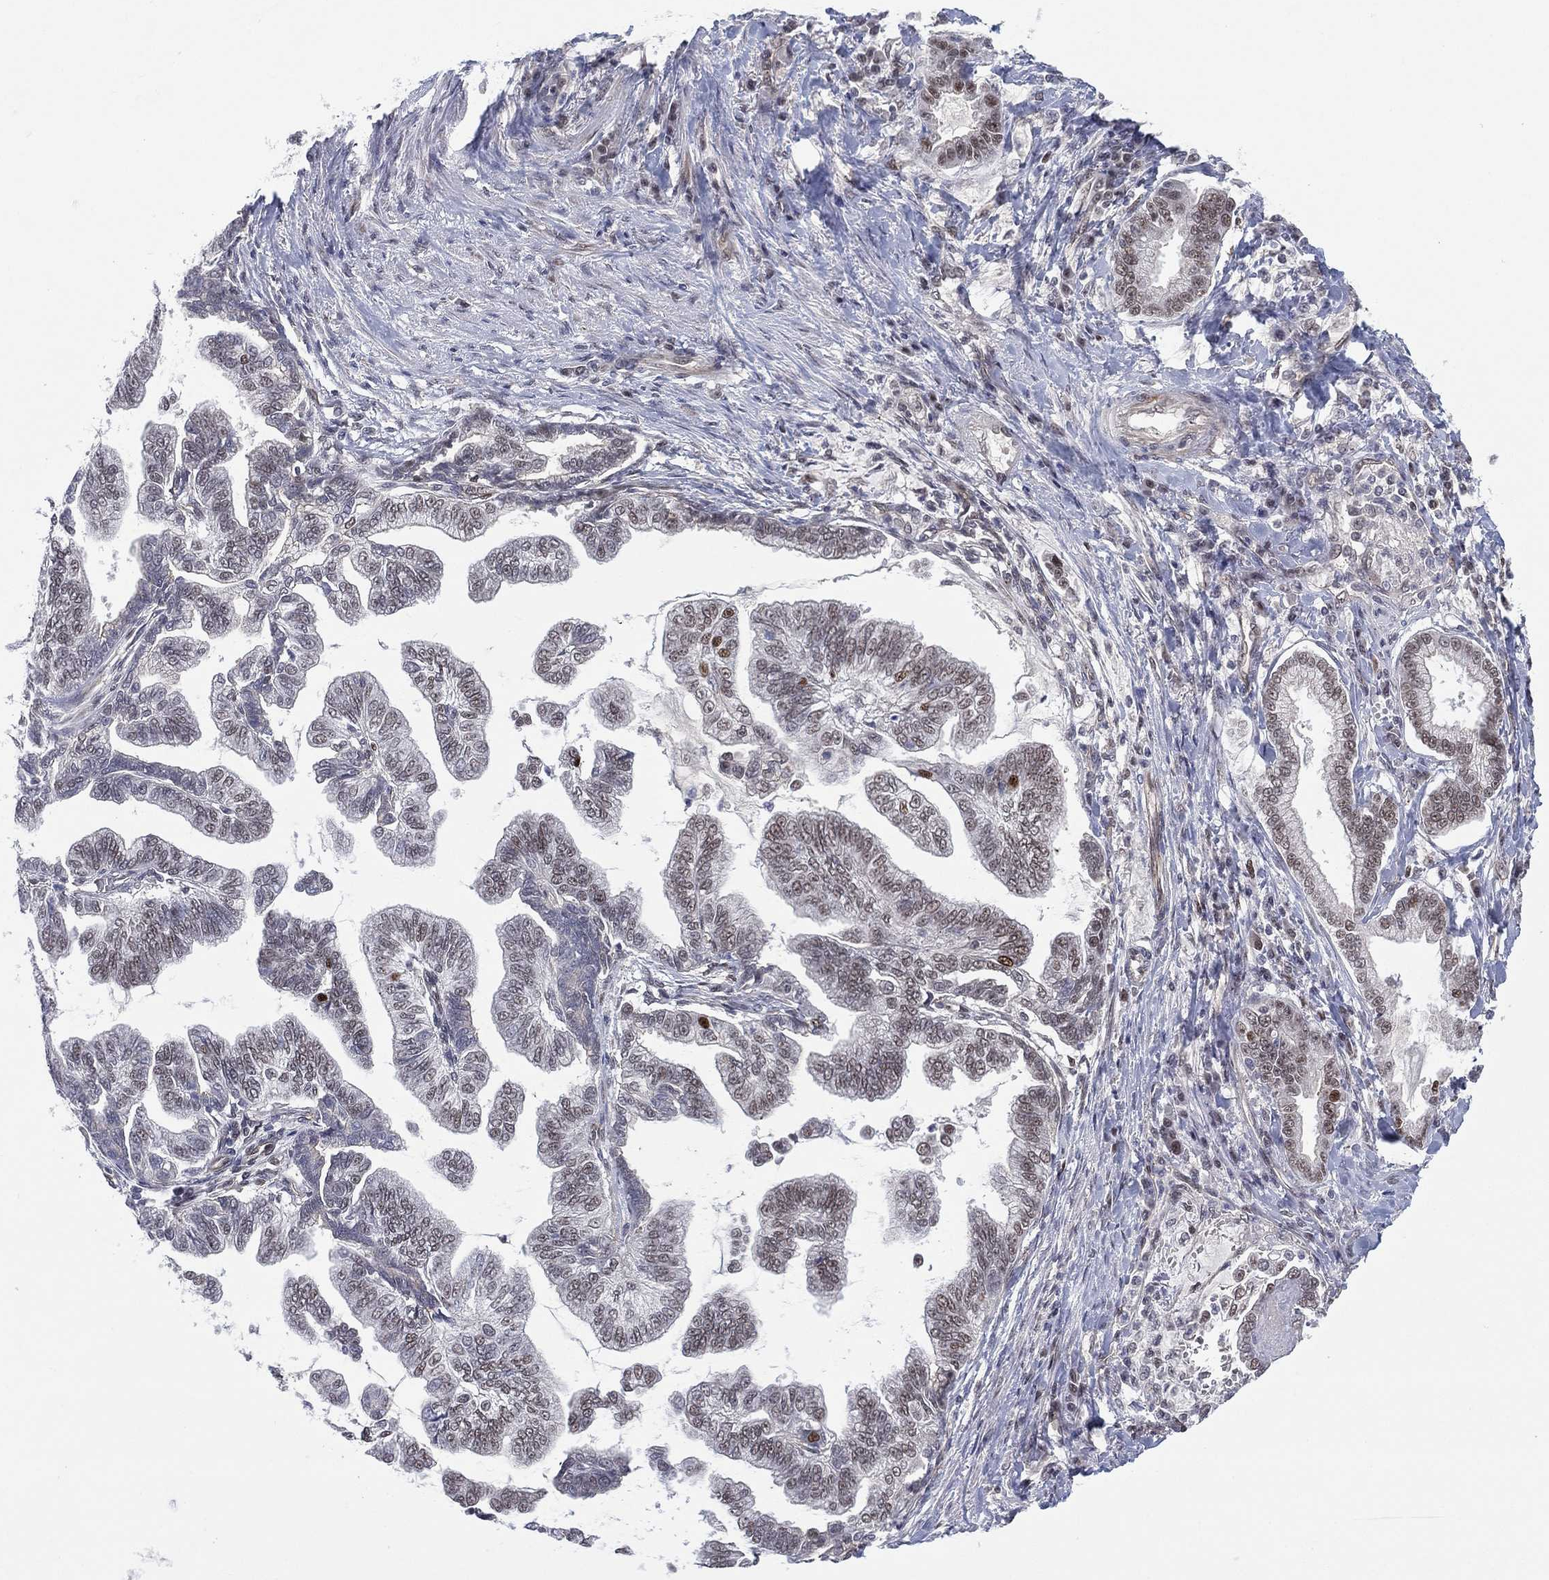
{"staining": {"intensity": "negative", "quantity": "none", "location": "none"}, "tissue": "stomach cancer", "cell_type": "Tumor cells", "image_type": "cancer", "snomed": [{"axis": "morphology", "description": "Adenocarcinoma, NOS"}, {"axis": "topography", "description": "Stomach"}], "caption": "An immunohistochemistry histopathology image of adenocarcinoma (stomach) is shown. There is no staining in tumor cells of adenocarcinoma (stomach).", "gene": "GSE1", "patient": {"sex": "male", "age": 83}}